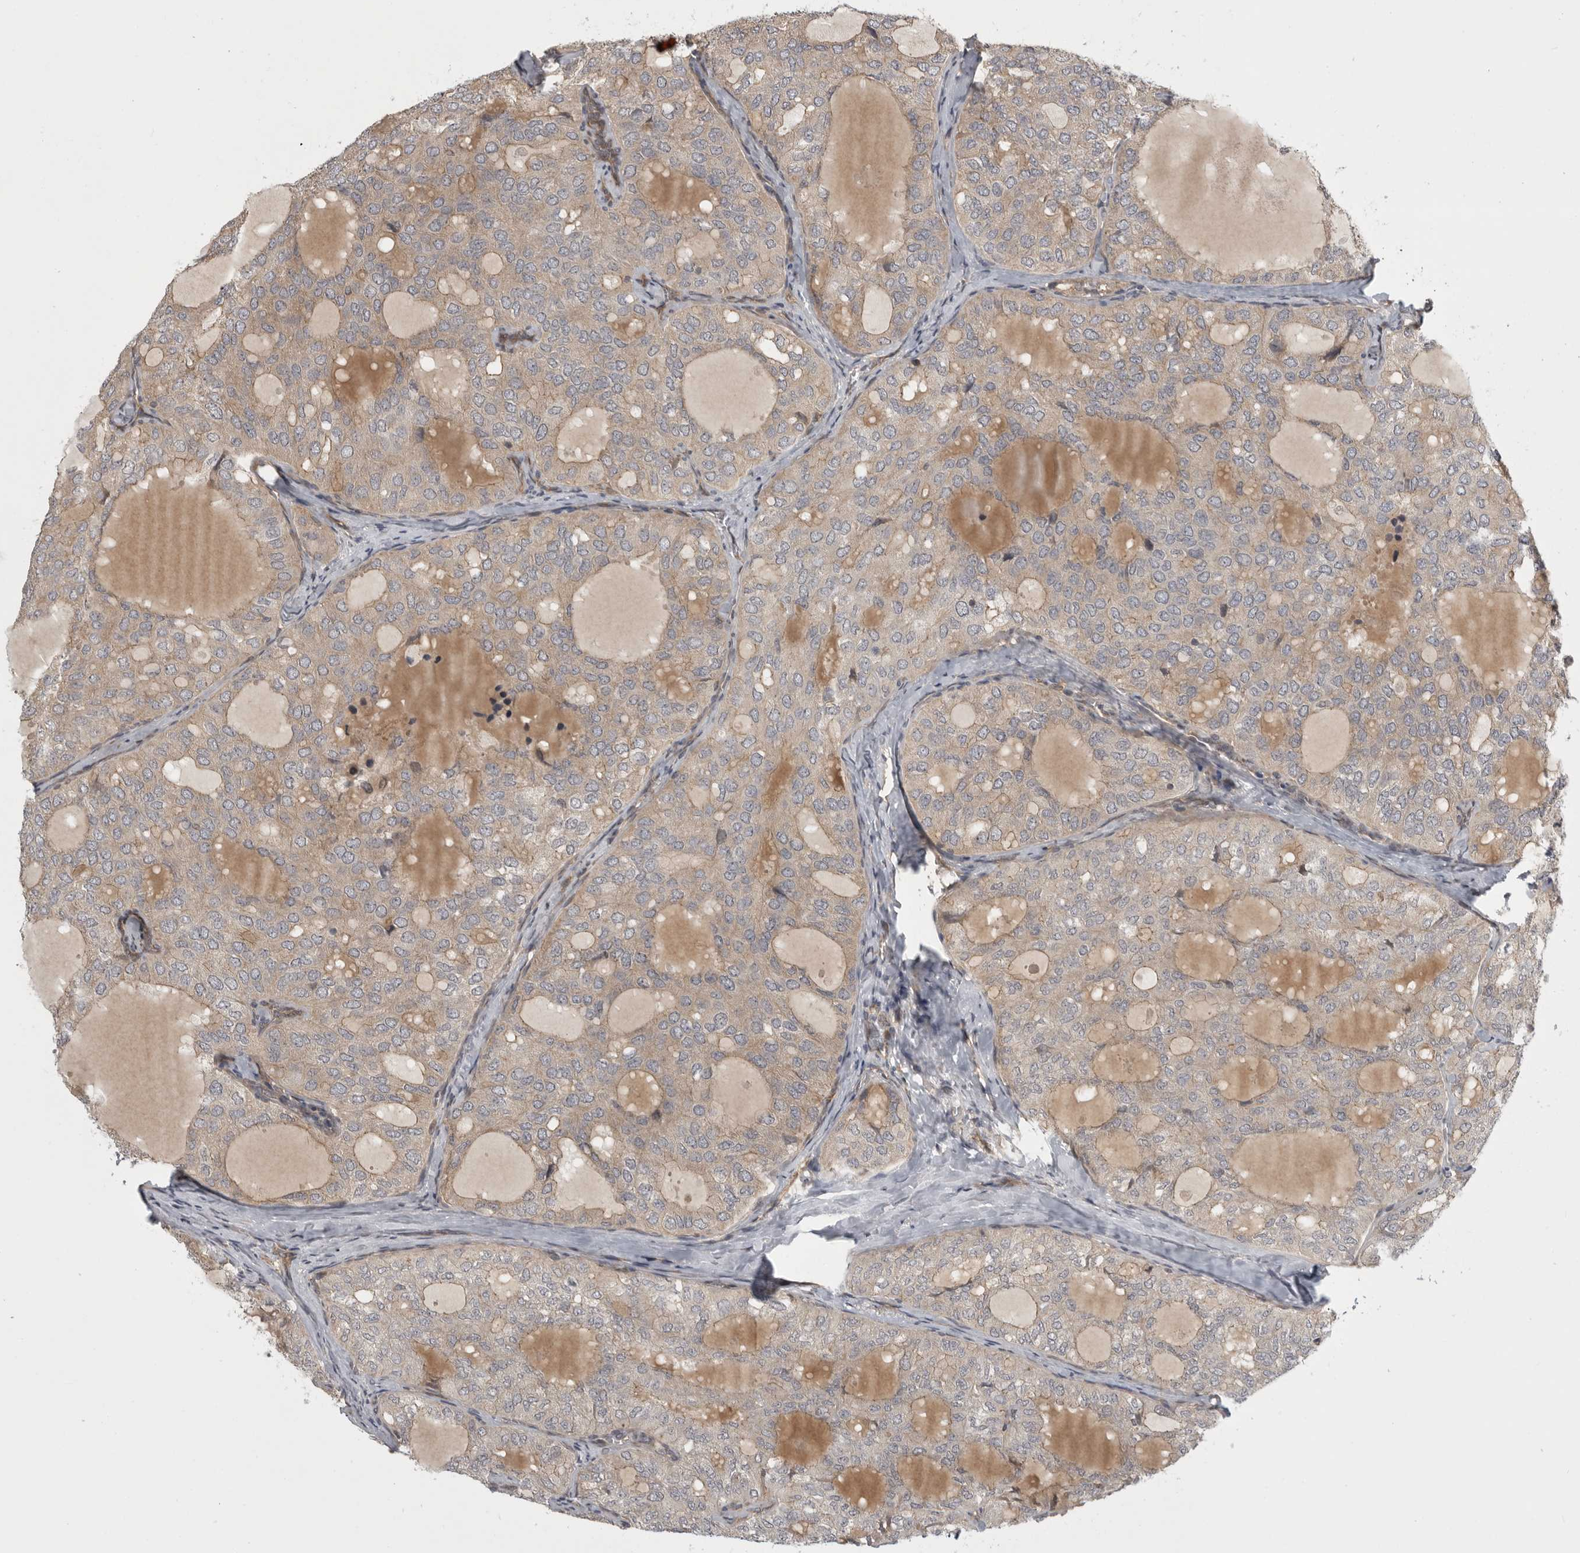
{"staining": {"intensity": "weak", "quantity": "25%-75%", "location": "cytoplasmic/membranous"}, "tissue": "thyroid cancer", "cell_type": "Tumor cells", "image_type": "cancer", "snomed": [{"axis": "morphology", "description": "Follicular adenoma carcinoma, NOS"}, {"axis": "topography", "description": "Thyroid gland"}], "caption": "Immunohistochemistry staining of follicular adenoma carcinoma (thyroid), which reveals low levels of weak cytoplasmic/membranous staining in approximately 25%-75% of tumor cells indicating weak cytoplasmic/membranous protein expression. The staining was performed using DAB (3,3'-diaminobenzidine) (brown) for protein detection and nuclei were counterstained in hematoxylin (blue).", "gene": "CUEDC1", "patient": {"sex": "male", "age": 75}}